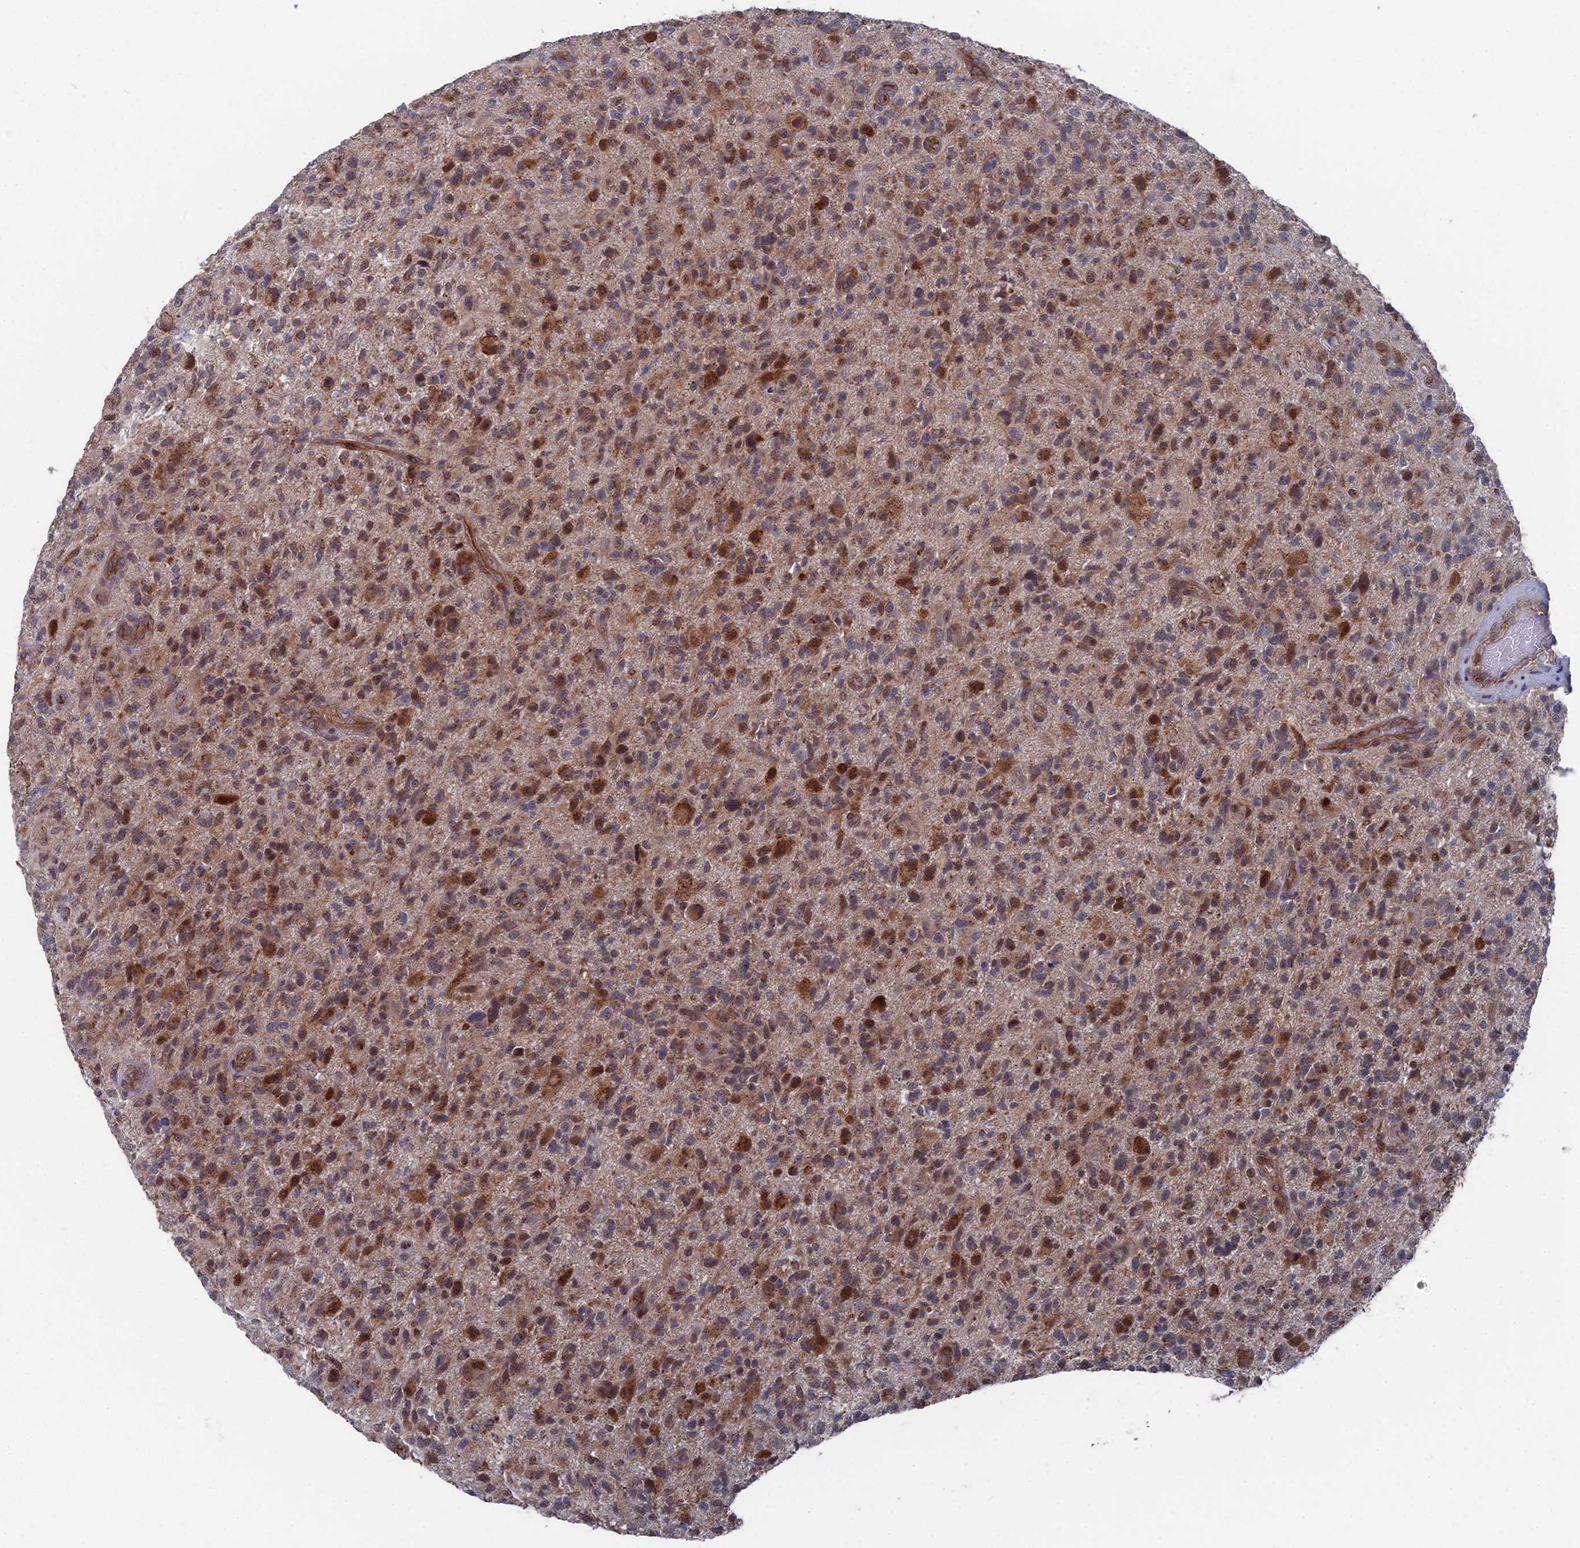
{"staining": {"intensity": "moderate", "quantity": "25%-75%", "location": "cytoplasmic/membranous,nuclear"}, "tissue": "glioma", "cell_type": "Tumor cells", "image_type": "cancer", "snomed": [{"axis": "morphology", "description": "Glioma, malignant, High grade"}, {"axis": "topography", "description": "Brain"}], "caption": "Tumor cells display medium levels of moderate cytoplasmic/membranous and nuclear expression in approximately 25%-75% of cells in human glioma.", "gene": "UNC5D", "patient": {"sex": "male", "age": 47}}